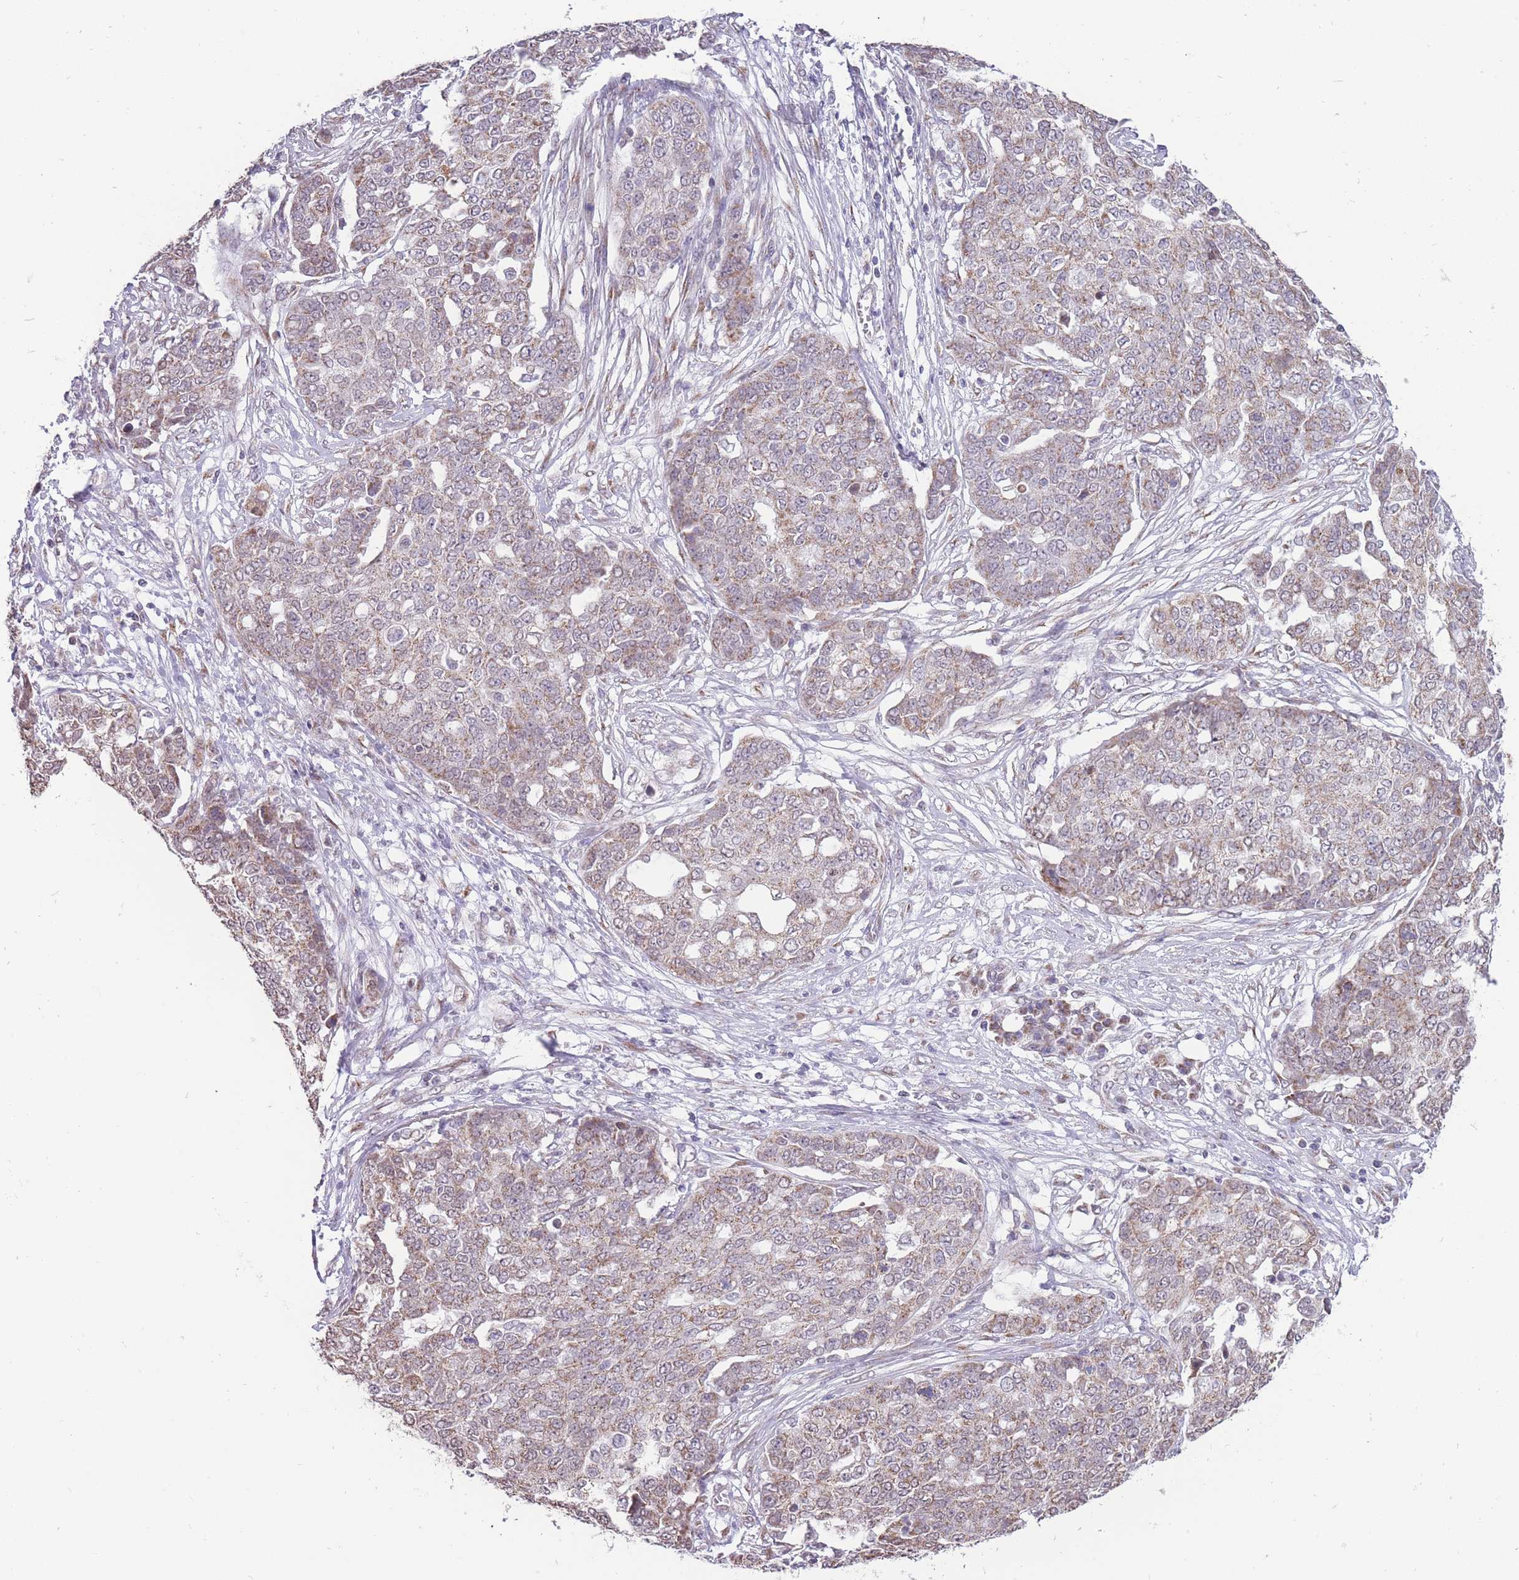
{"staining": {"intensity": "weak", "quantity": "25%-75%", "location": "cytoplasmic/membranous"}, "tissue": "ovarian cancer", "cell_type": "Tumor cells", "image_type": "cancer", "snomed": [{"axis": "morphology", "description": "Cystadenocarcinoma, serous, NOS"}, {"axis": "topography", "description": "Soft tissue"}, {"axis": "topography", "description": "Ovary"}], "caption": "The photomicrograph displays staining of ovarian serous cystadenocarcinoma, revealing weak cytoplasmic/membranous protein positivity (brown color) within tumor cells.", "gene": "NELL1", "patient": {"sex": "female", "age": 57}}